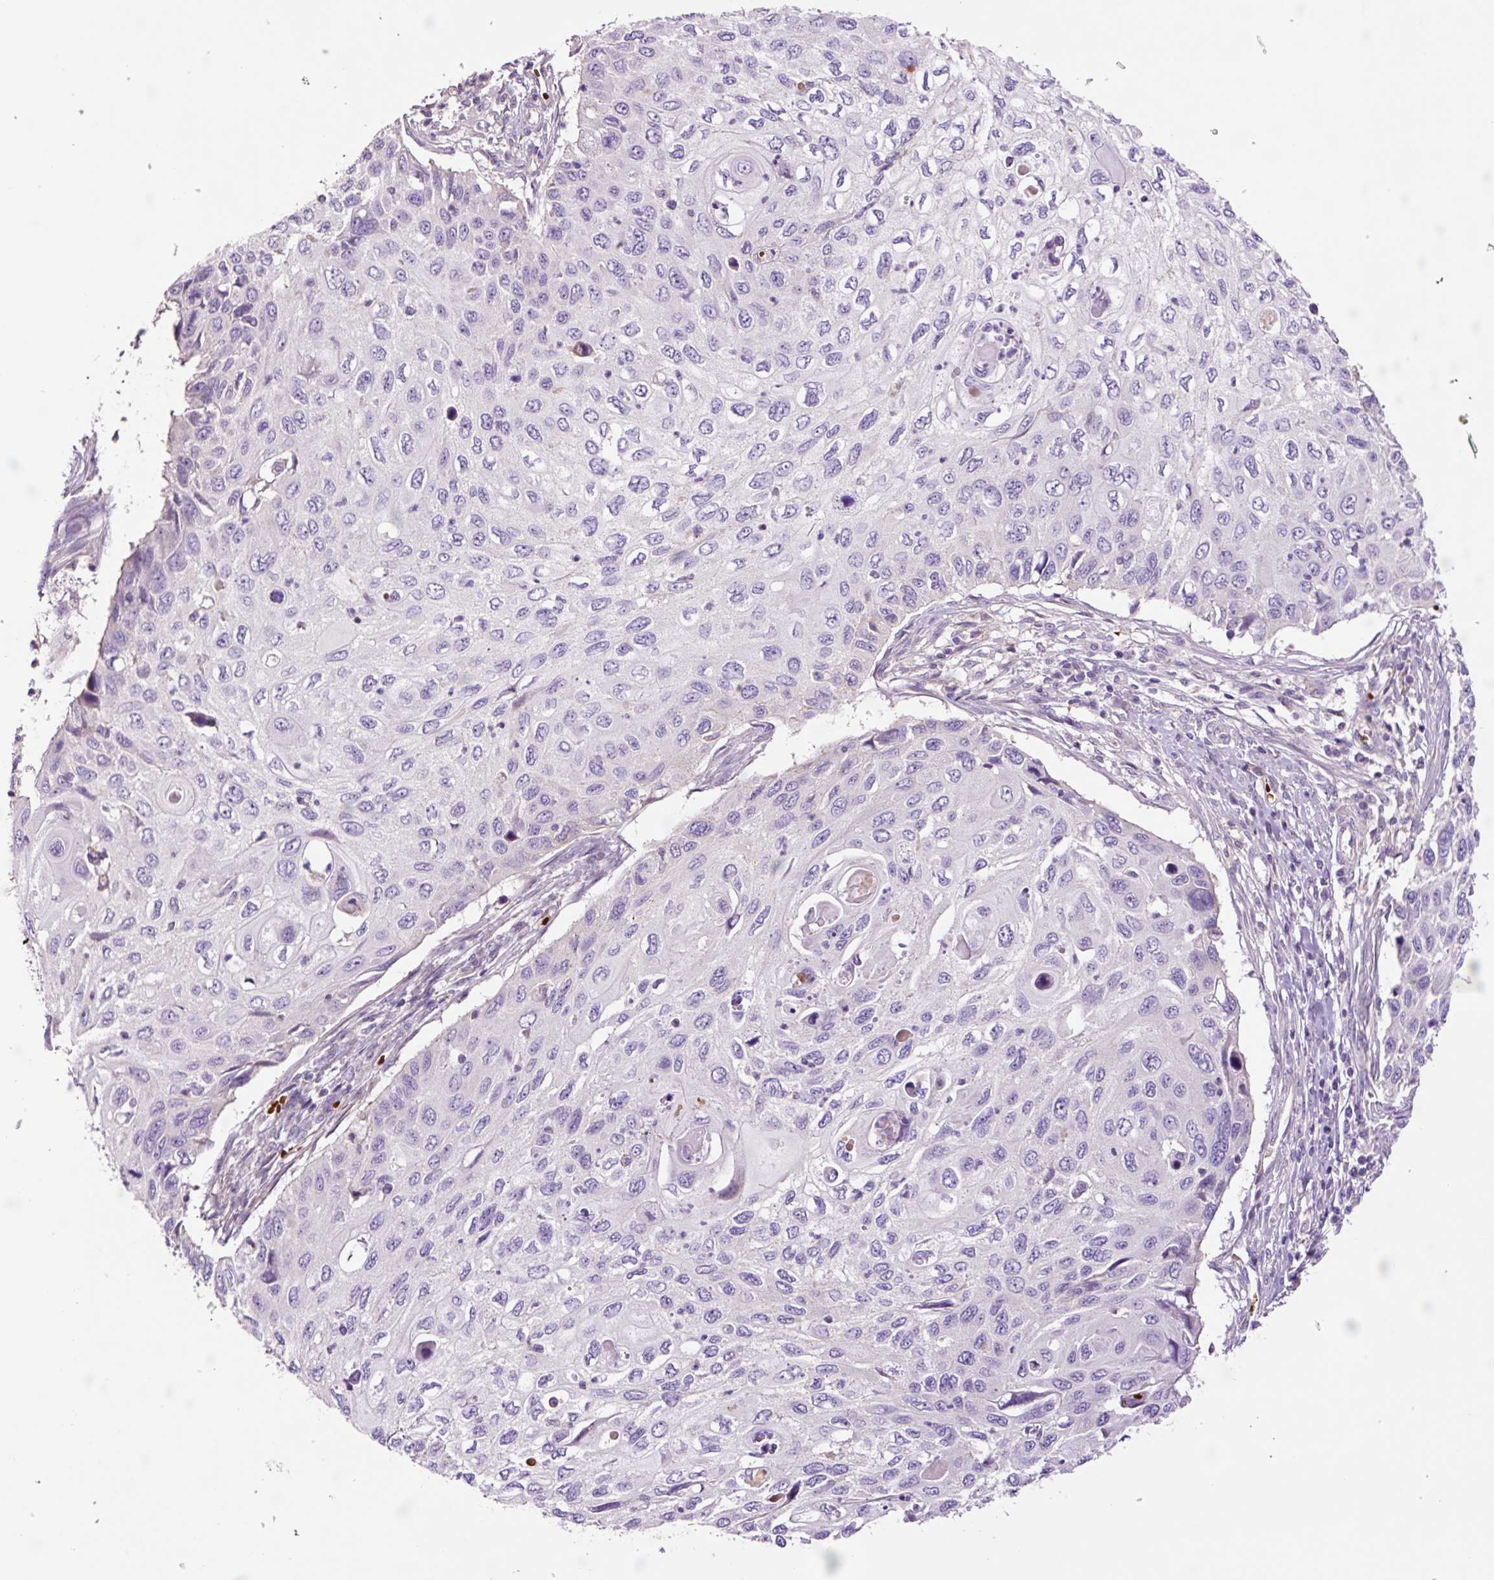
{"staining": {"intensity": "negative", "quantity": "none", "location": "none"}, "tissue": "cervical cancer", "cell_type": "Tumor cells", "image_type": "cancer", "snomed": [{"axis": "morphology", "description": "Squamous cell carcinoma, NOS"}, {"axis": "topography", "description": "Cervix"}], "caption": "Cervical cancer (squamous cell carcinoma) was stained to show a protein in brown. There is no significant staining in tumor cells.", "gene": "TMEM235", "patient": {"sex": "female", "age": 70}}